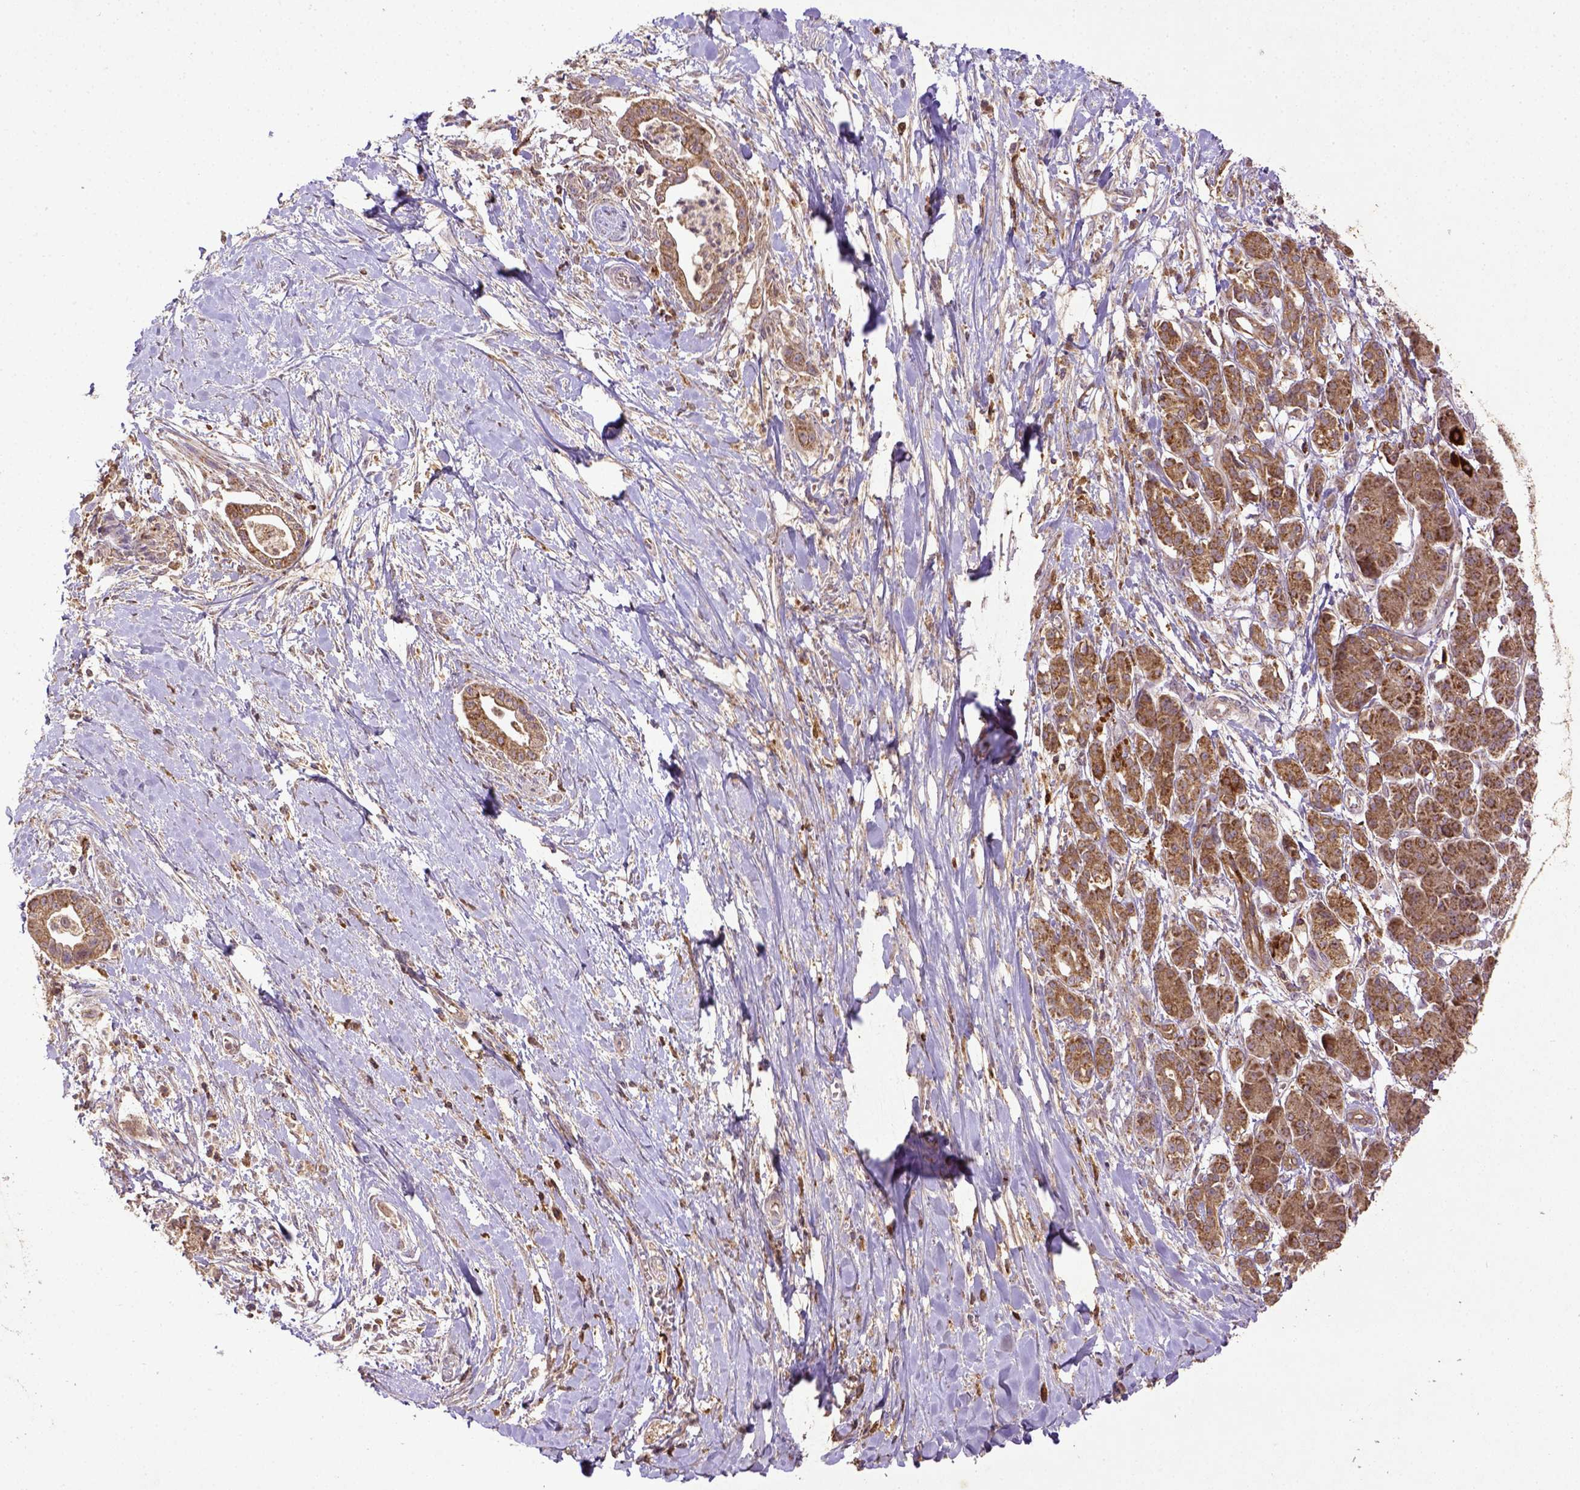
{"staining": {"intensity": "strong", "quantity": ">75%", "location": "cytoplasmic/membranous"}, "tissue": "pancreatic cancer", "cell_type": "Tumor cells", "image_type": "cancer", "snomed": [{"axis": "morphology", "description": "Normal tissue, NOS"}, {"axis": "morphology", "description": "Adenocarcinoma, NOS"}, {"axis": "topography", "description": "Lymph node"}, {"axis": "topography", "description": "Pancreas"}], "caption": "Immunohistochemical staining of adenocarcinoma (pancreatic) demonstrates strong cytoplasmic/membranous protein expression in about >75% of tumor cells. The protein of interest is shown in brown color, while the nuclei are stained blue.", "gene": "MT-CO1", "patient": {"sex": "female", "age": 58}}